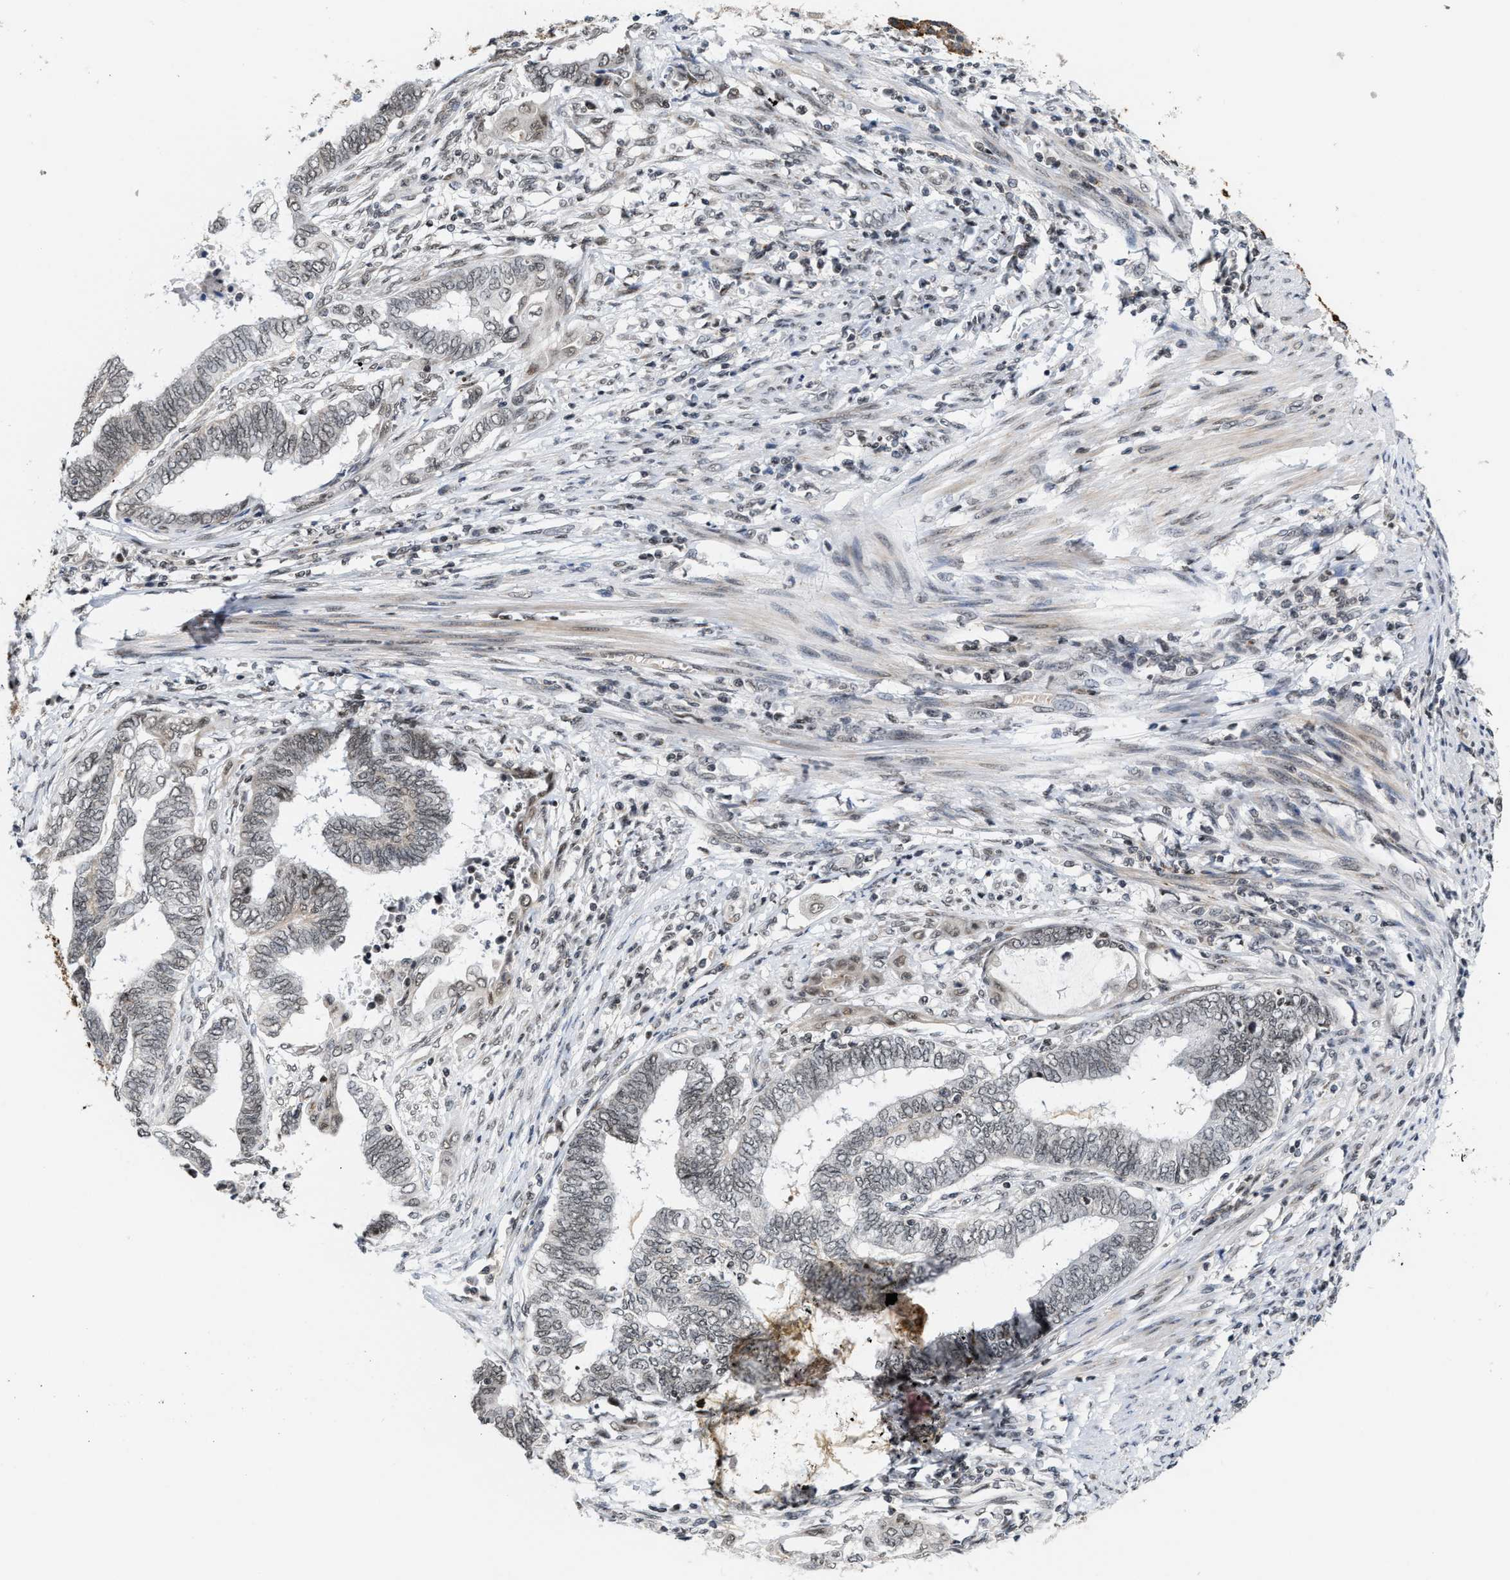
{"staining": {"intensity": "weak", "quantity": ">75%", "location": "nuclear"}, "tissue": "endometrial cancer", "cell_type": "Tumor cells", "image_type": "cancer", "snomed": [{"axis": "morphology", "description": "Adenocarcinoma, NOS"}, {"axis": "topography", "description": "Uterus"}, {"axis": "topography", "description": "Endometrium"}], "caption": "Weak nuclear expression for a protein is present in approximately >75% of tumor cells of adenocarcinoma (endometrial) using immunohistochemistry.", "gene": "ANKRD6", "patient": {"sex": "female", "age": 70}}